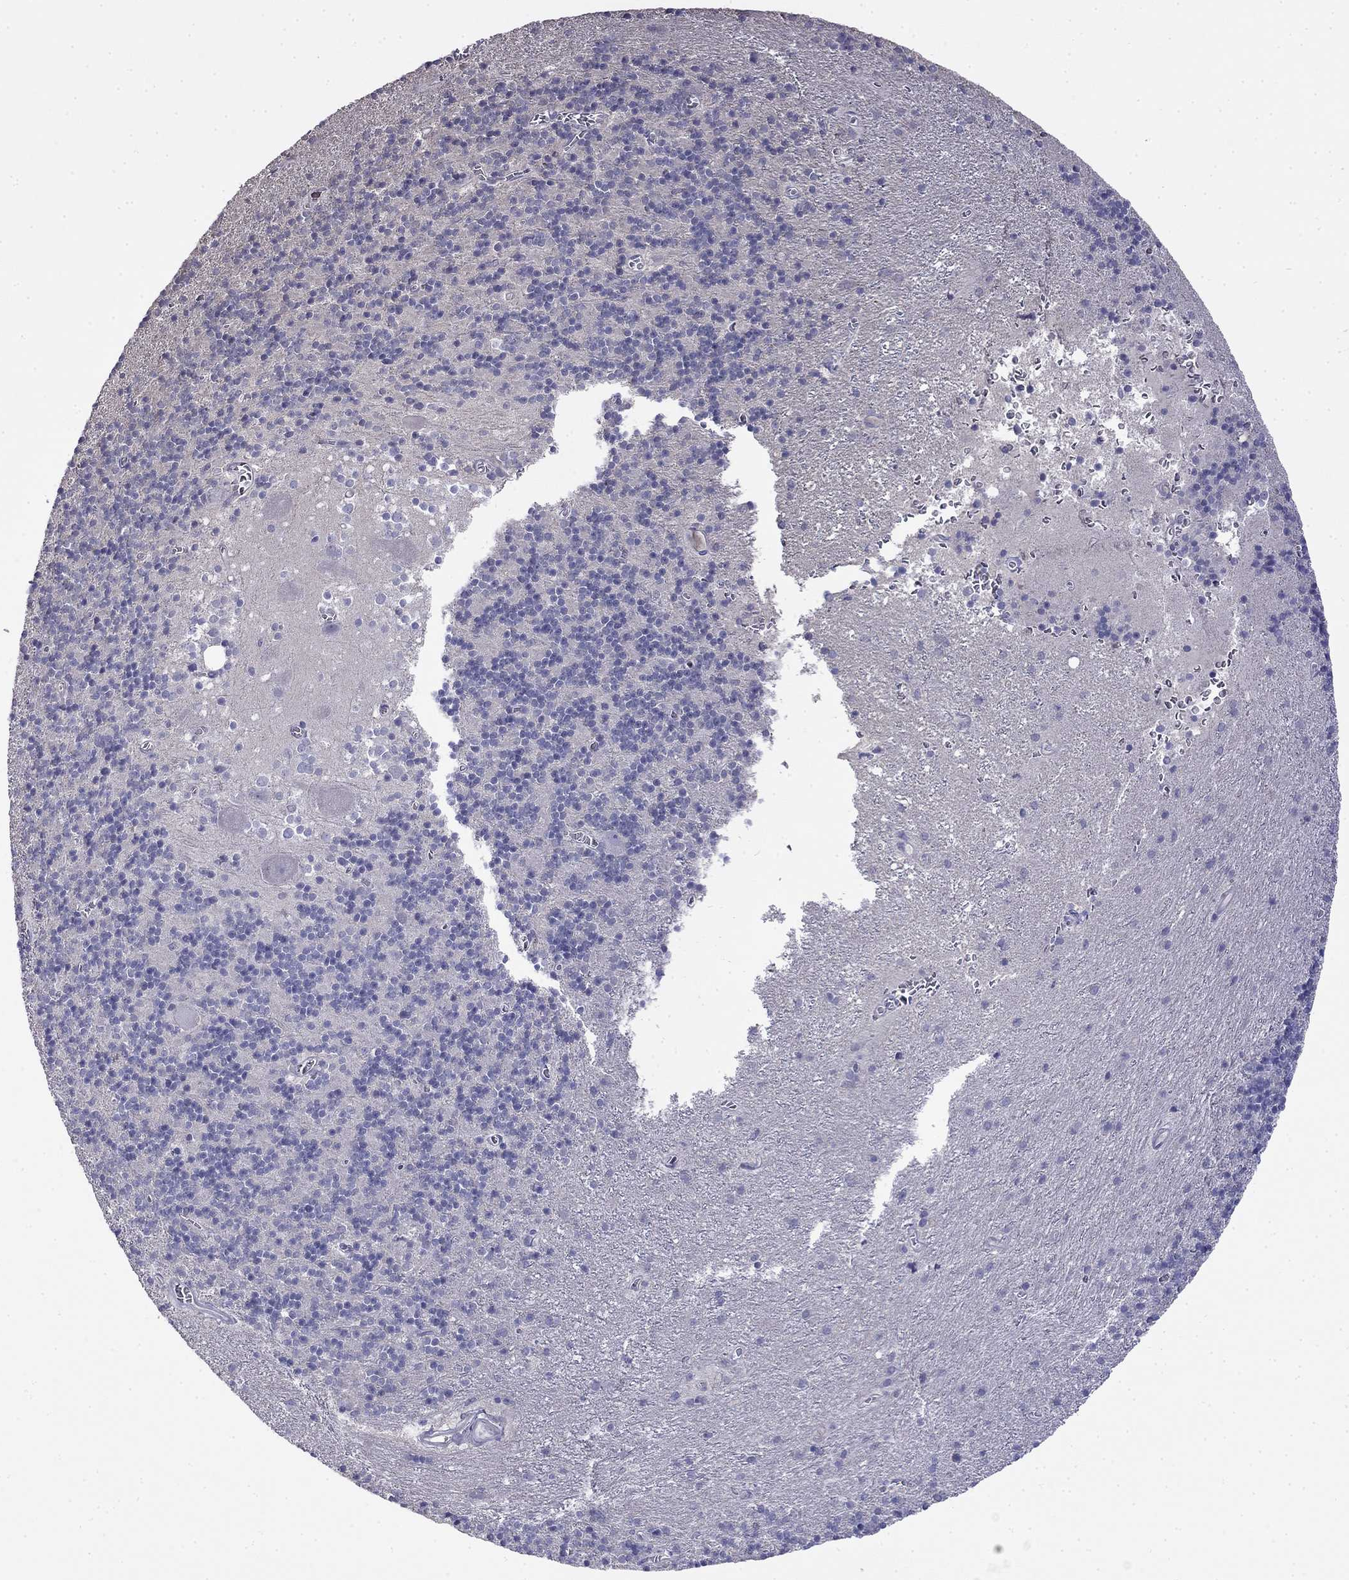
{"staining": {"intensity": "negative", "quantity": "none", "location": "none"}, "tissue": "cerebellum", "cell_type": "Cells in granular layer", "image_type": "normal", "snomed": [{"axis": "morphology", "description": "Normal tissue, NOS"}, {"axis": "topography", "description": "Cerebellum"}], "caption": "High power microscopy image of an immunohistochemistry micrograph of benign cerebellum, revealing no significant positivity in cells in granular layer. (DAB (3,3'-diaminobenzidine) immunohistochemistry (IHC), high magnification).", "gene": "GUCA1B", "patient": {"sex": "male", "age": 70}}